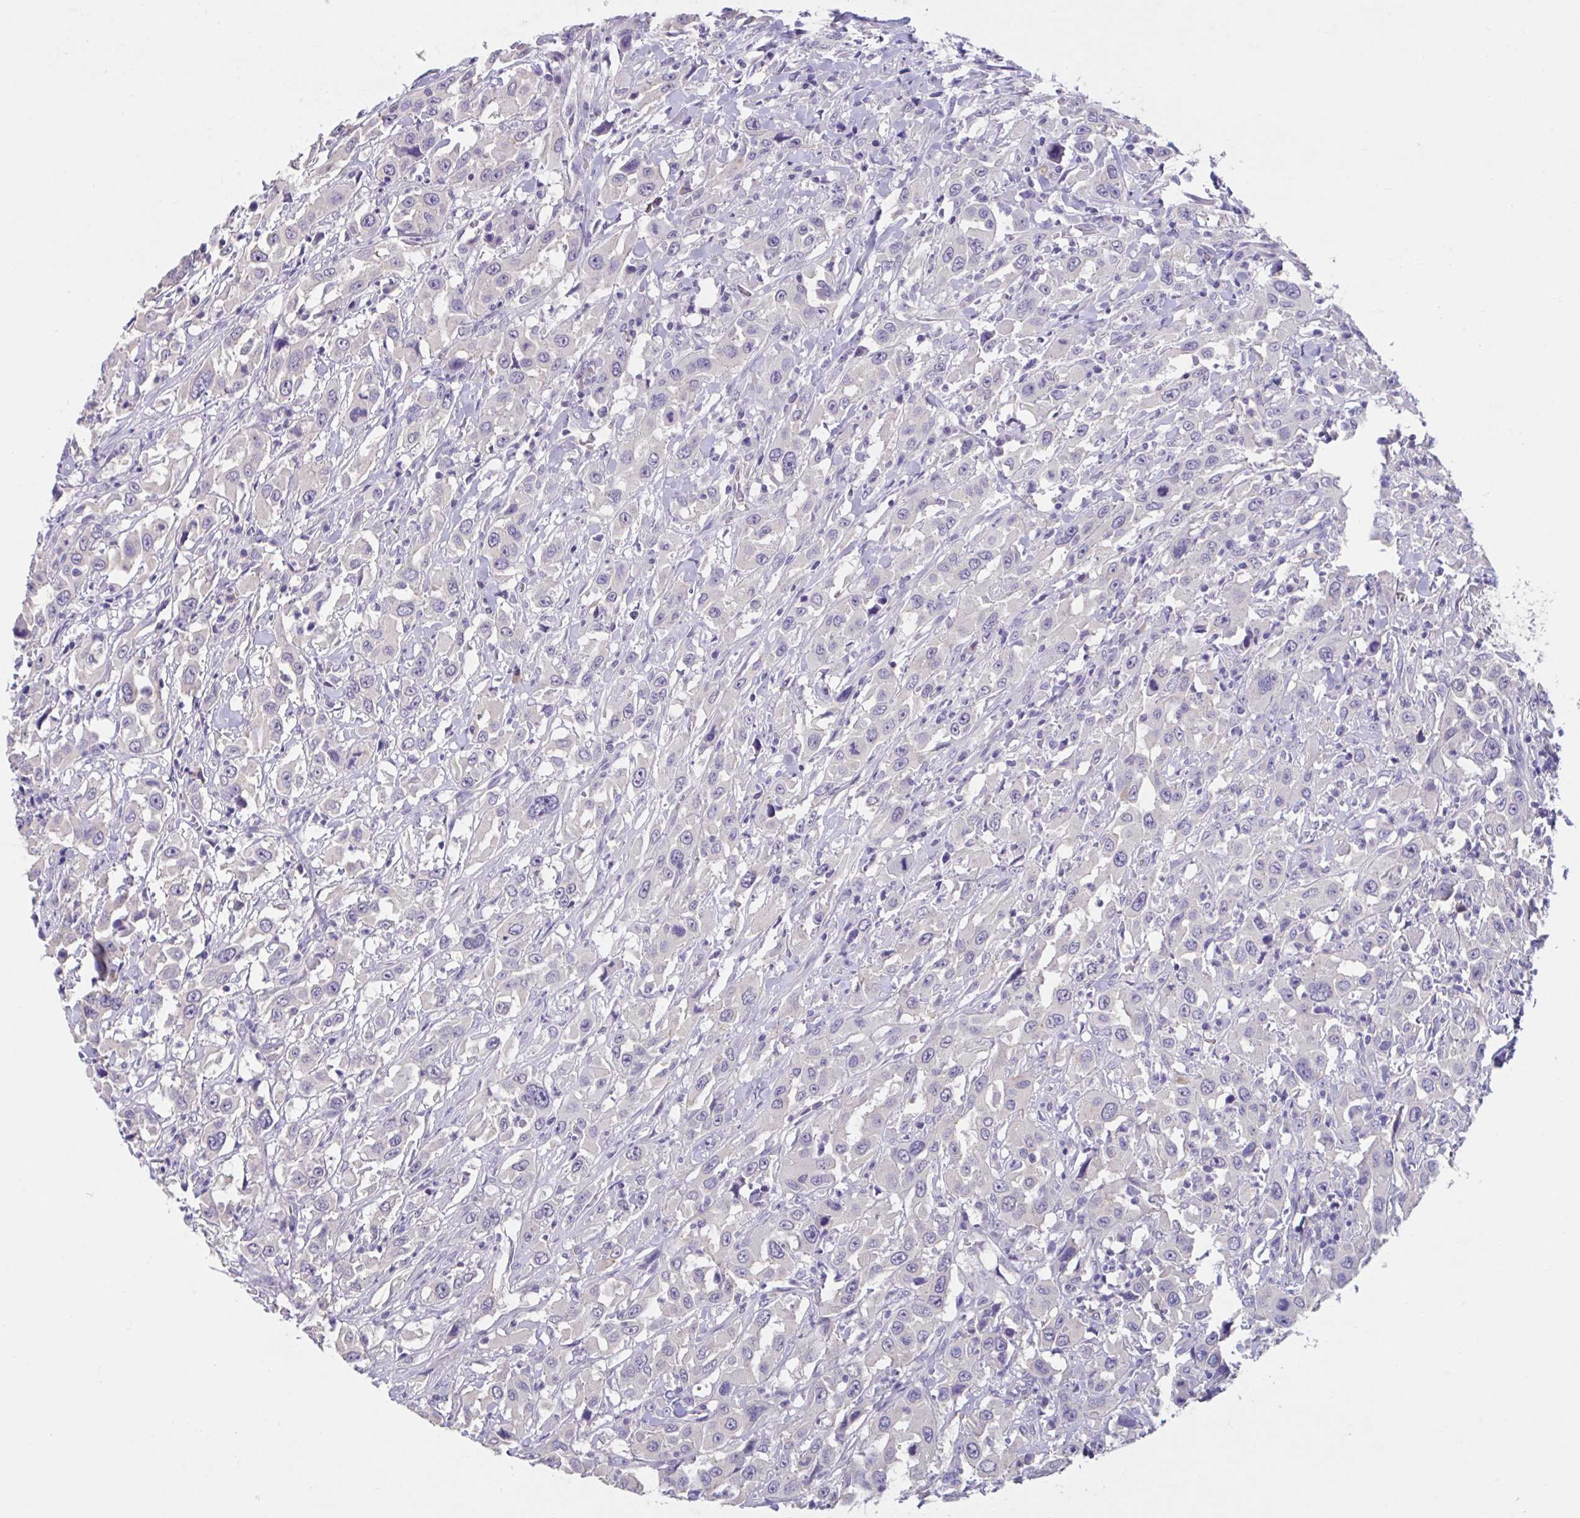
{"staining": {"intensity": "negative", "quantity": "none", "location": "none"}, "tissue": "urothelial cancer", "cell_type": "Tumor cells", "image_type": "cancer", "snomed": [{"axis": "morphology", "description": "Urothelial carcinoma, High grade"}, {"axis": "topography", "description": "Urinary bladder"}], "caption": "Protein analysis of high-grade urothelial carcinoma exhibits no significant expression in tumor cells. Brightfield microscopy of immunohistochemistry stained with DAB (3,3'-diaminobenzidine) (brown) and hematoxylin (blue), captured at high magnification.", "gene": "GPR162", "patient": {"sex": "male", "age": 61}}